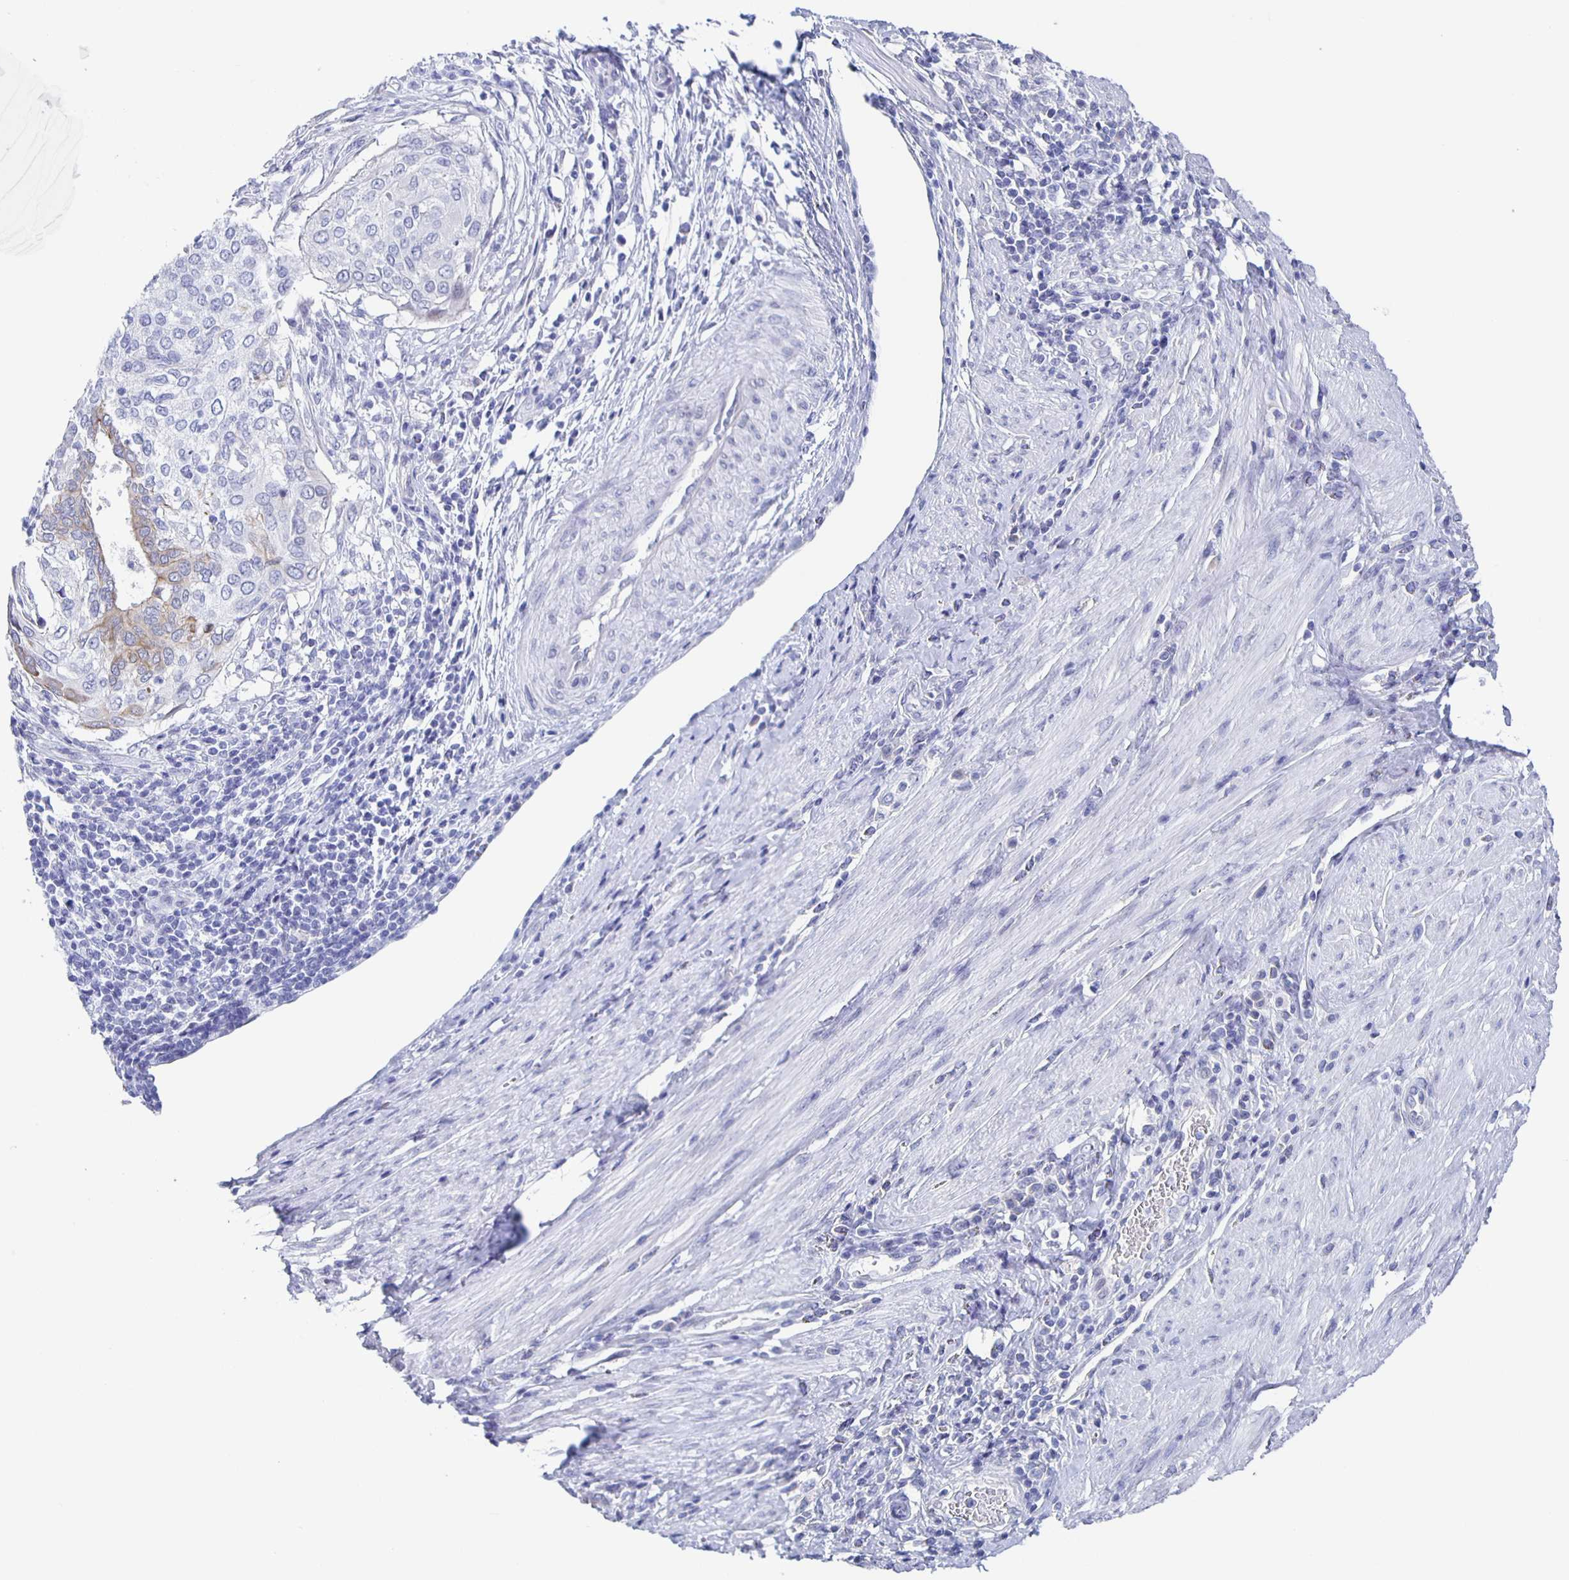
{"staining": {"intensity": "moderate", "quantity": "<25%", "location": "cytoplasmic/membranous"}, "tissue": "cervical cancer", "cell_type": "Tumor cells", "image_type": "cancer", "snomed": [{"axis": "morphology", "description": "Squamous cell carcinoma, NOS"}, {"axis": "topography", "description": "Cervix"}], "caption": "Moderate cytoplasmic/membranous positivity for a protein is seen in about <25% of tumor cells of cervical cancer (squamous cell carcinoma) using immunohistochemistry (IHC).", "gene": "CCDC17", "patient": {"sex": "female", "age": 38}}